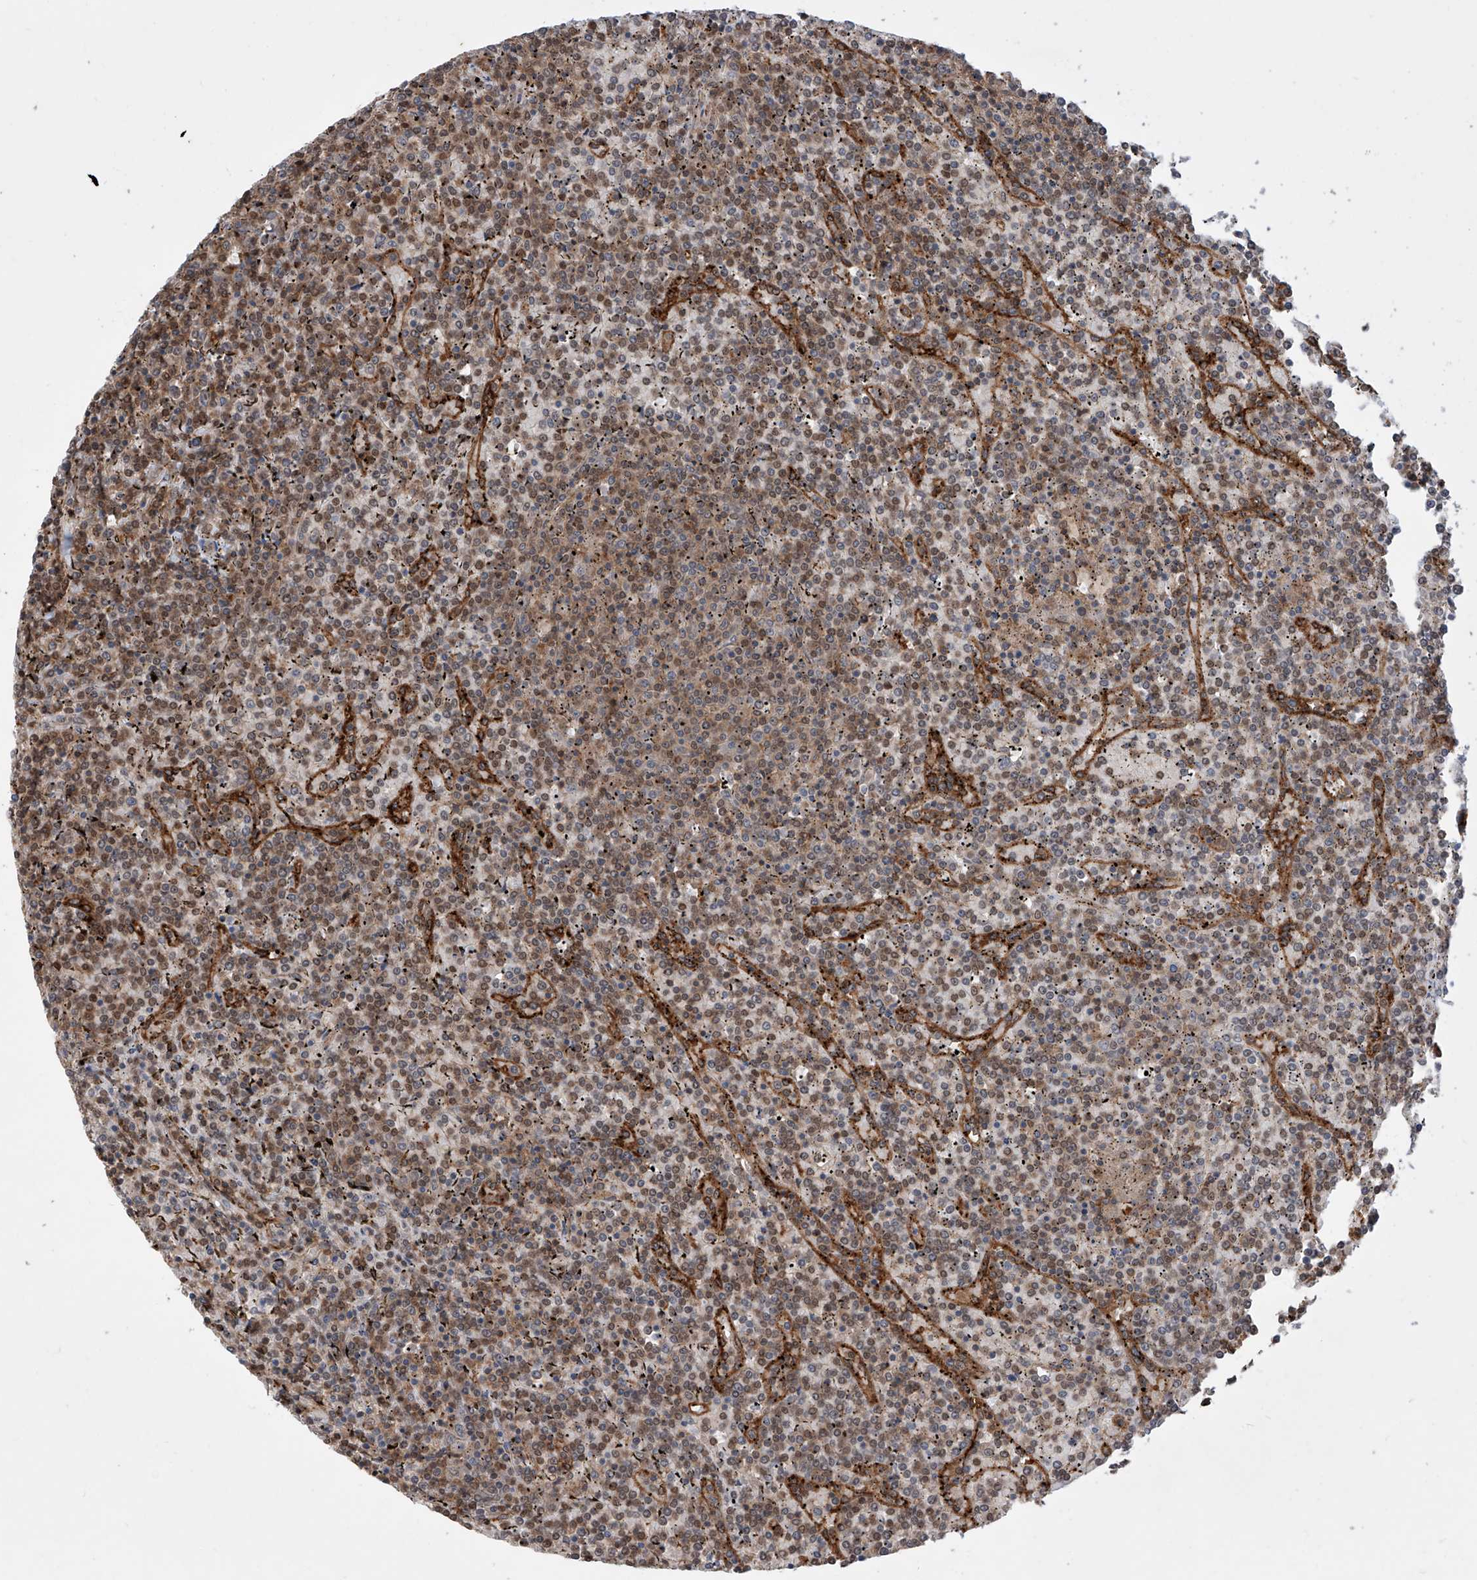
{"staining": {"intensity": "moderate", "quantity": "25%-75%", "location": "cytoplasmic/membranous,nuclear"}, "tissue": "lymphoma", "cell_type": "Tumor cells", "image_type": "cancer", "snomed": [{"axis": "morphology", "description": "Malignant lymphoma, non-Hodgkin's type, Low grade"}, {"axis": "topography", "description": "Spleen"}], "caption": "A micrograph showing moderate cytoplasmic/membranous and nuclear expression in about 25%-75% of tumor cells in low-grade malignant lymphoma, non-Hodgkin's type, as visualized by brown immunohistochemical staining.", "gene": "HOXC8", "patient": {"sex": "female", "age": 19}}